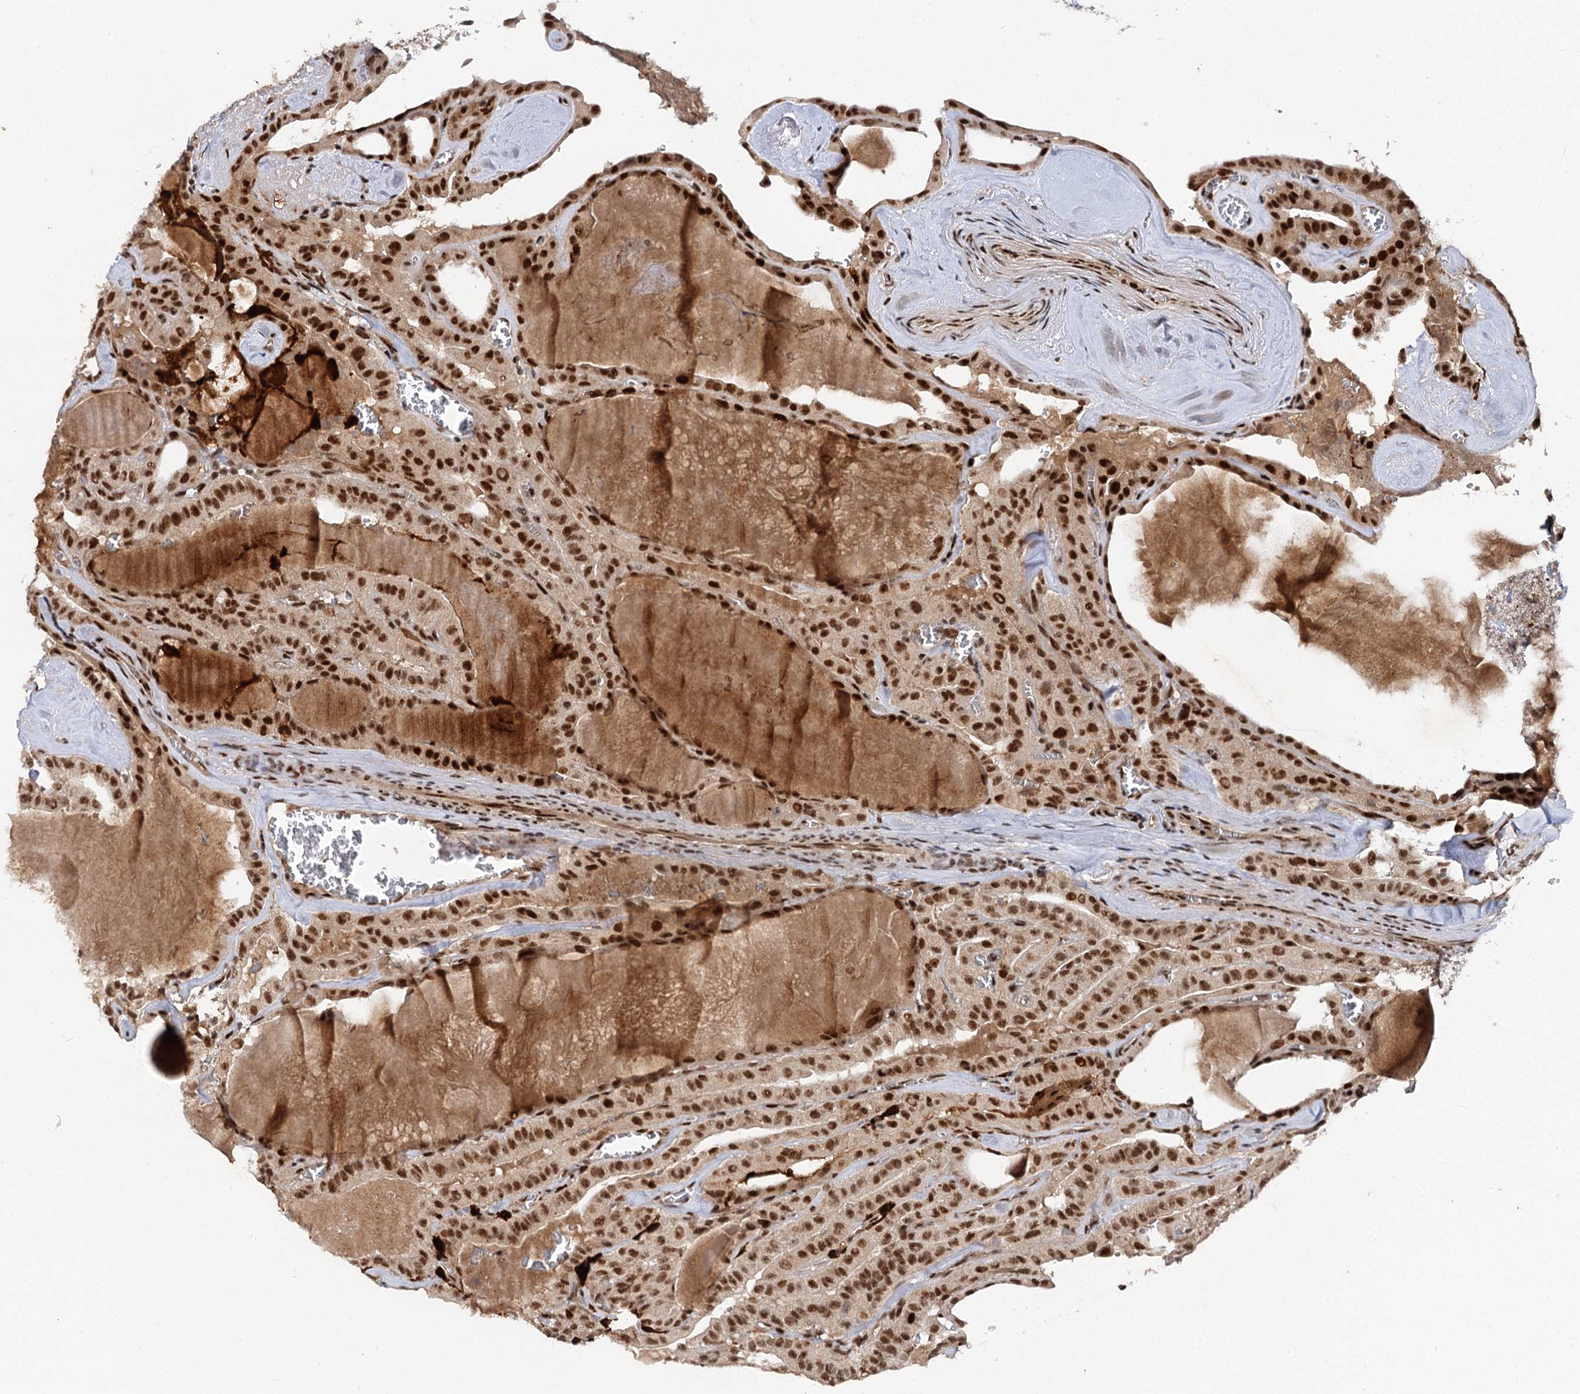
{"staining": {"intensity": "strong", "quantity": ">75%", "location": "nuclear"}, "tissue": "thyroid cancer", "cell_type": "Tumor cells", "image_type": "cancer", "snomed": [{"axis": "morphology", "description": "Papillary adenocarcinoma, NOS"}, {"axis": "topography", "description": "Thyroid gland"}], "caption": "Immunohistochemical staining of human thyroid papillary adenocarcinoma displays high levels of strong nuclear protein expression in approximately >75% of tumor cells.", "gene": "BUD13", "patient": {"sex": "male", "age": 52}}